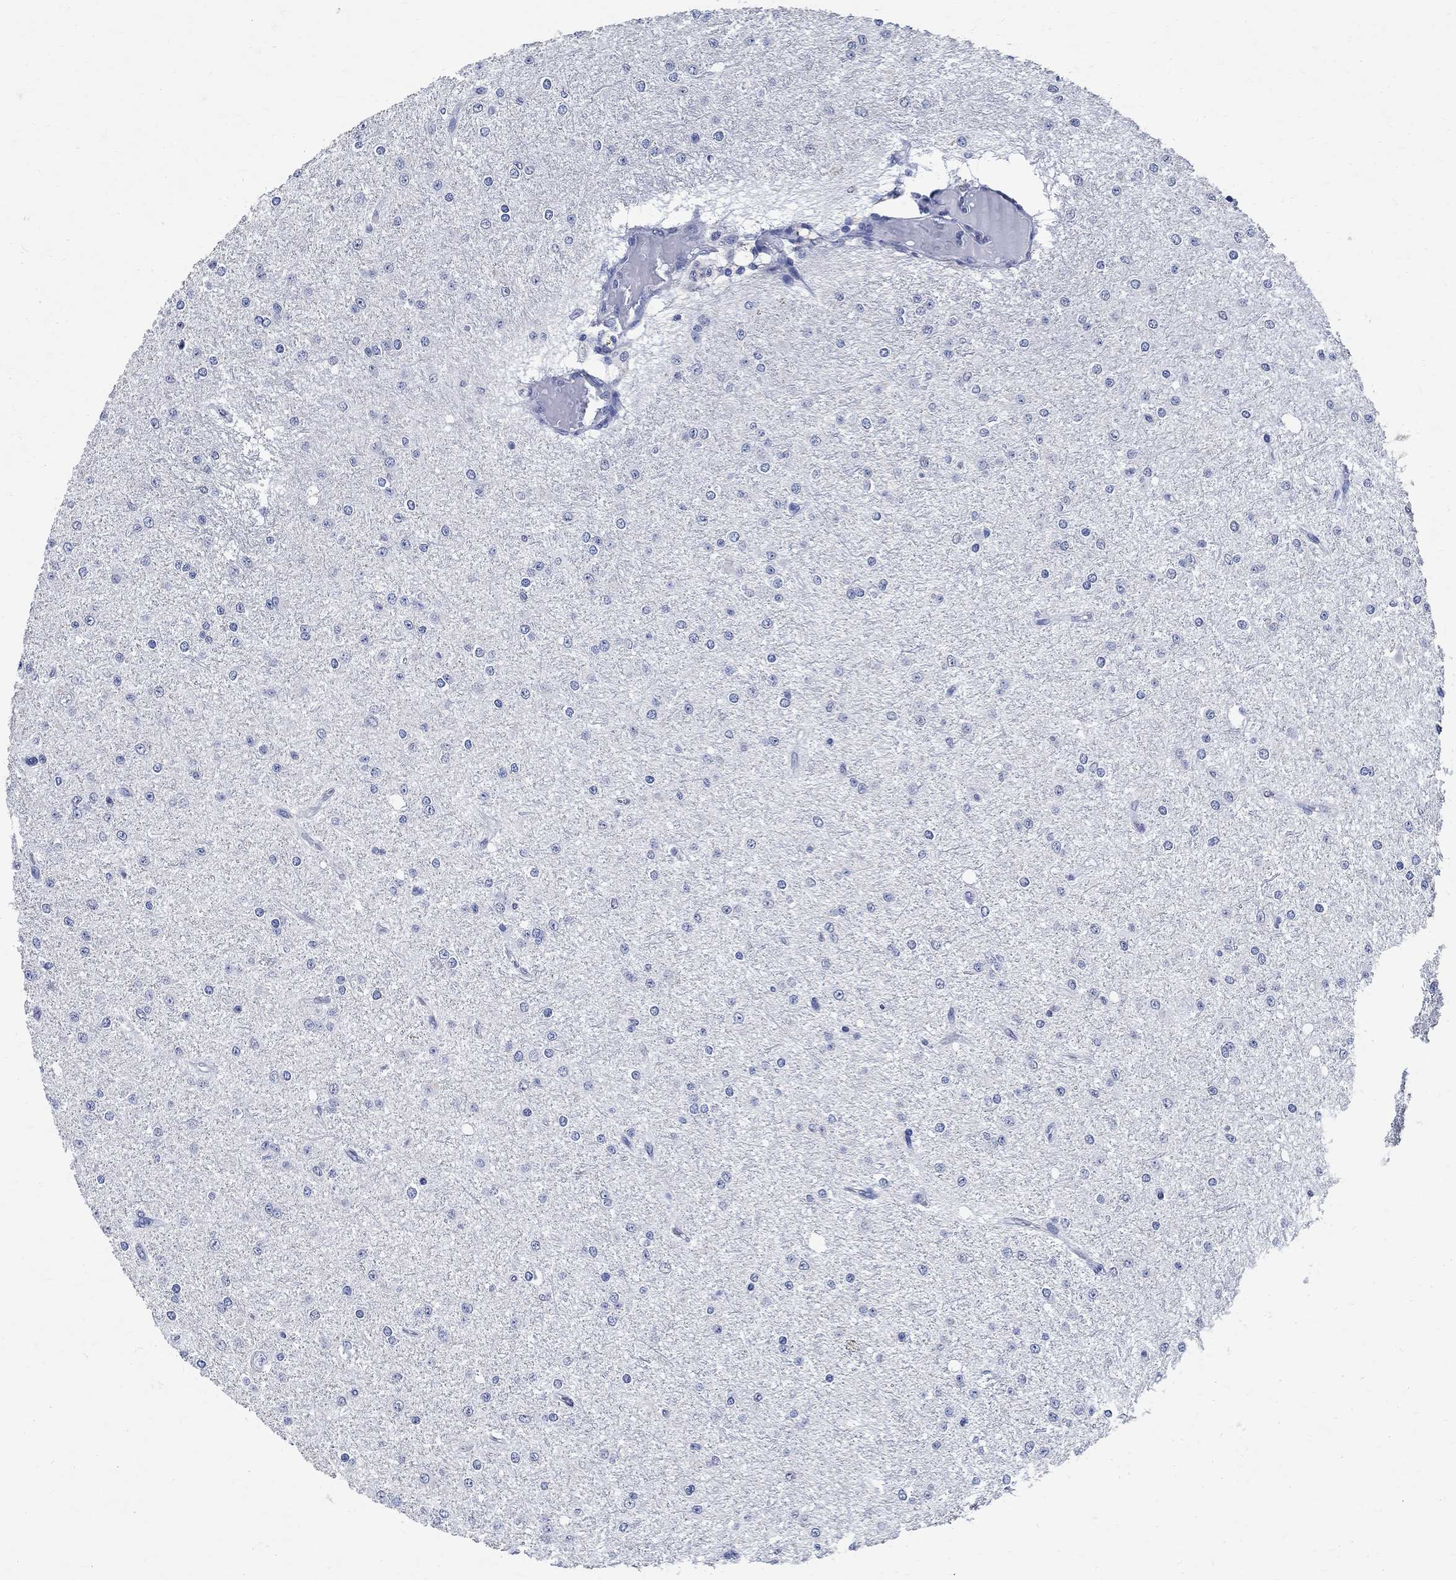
{"staining": {"intensity": "negative", "quantity": "none", "location": "none"}, "tissue": "glioma", "cell_type": "Tumor cells", "image_type": "cancer", "snomed": [{"axis": "morphology", "description": "Glioma, malignant, Low grade"}, {"axis": "topography", "description": "Brain"}], "caption": "IHC of malignant glioma (low-grade) shows no staining in tumor cells.", "gene": "TMEM221", "patient": {"sex": "male", "age": 27}}